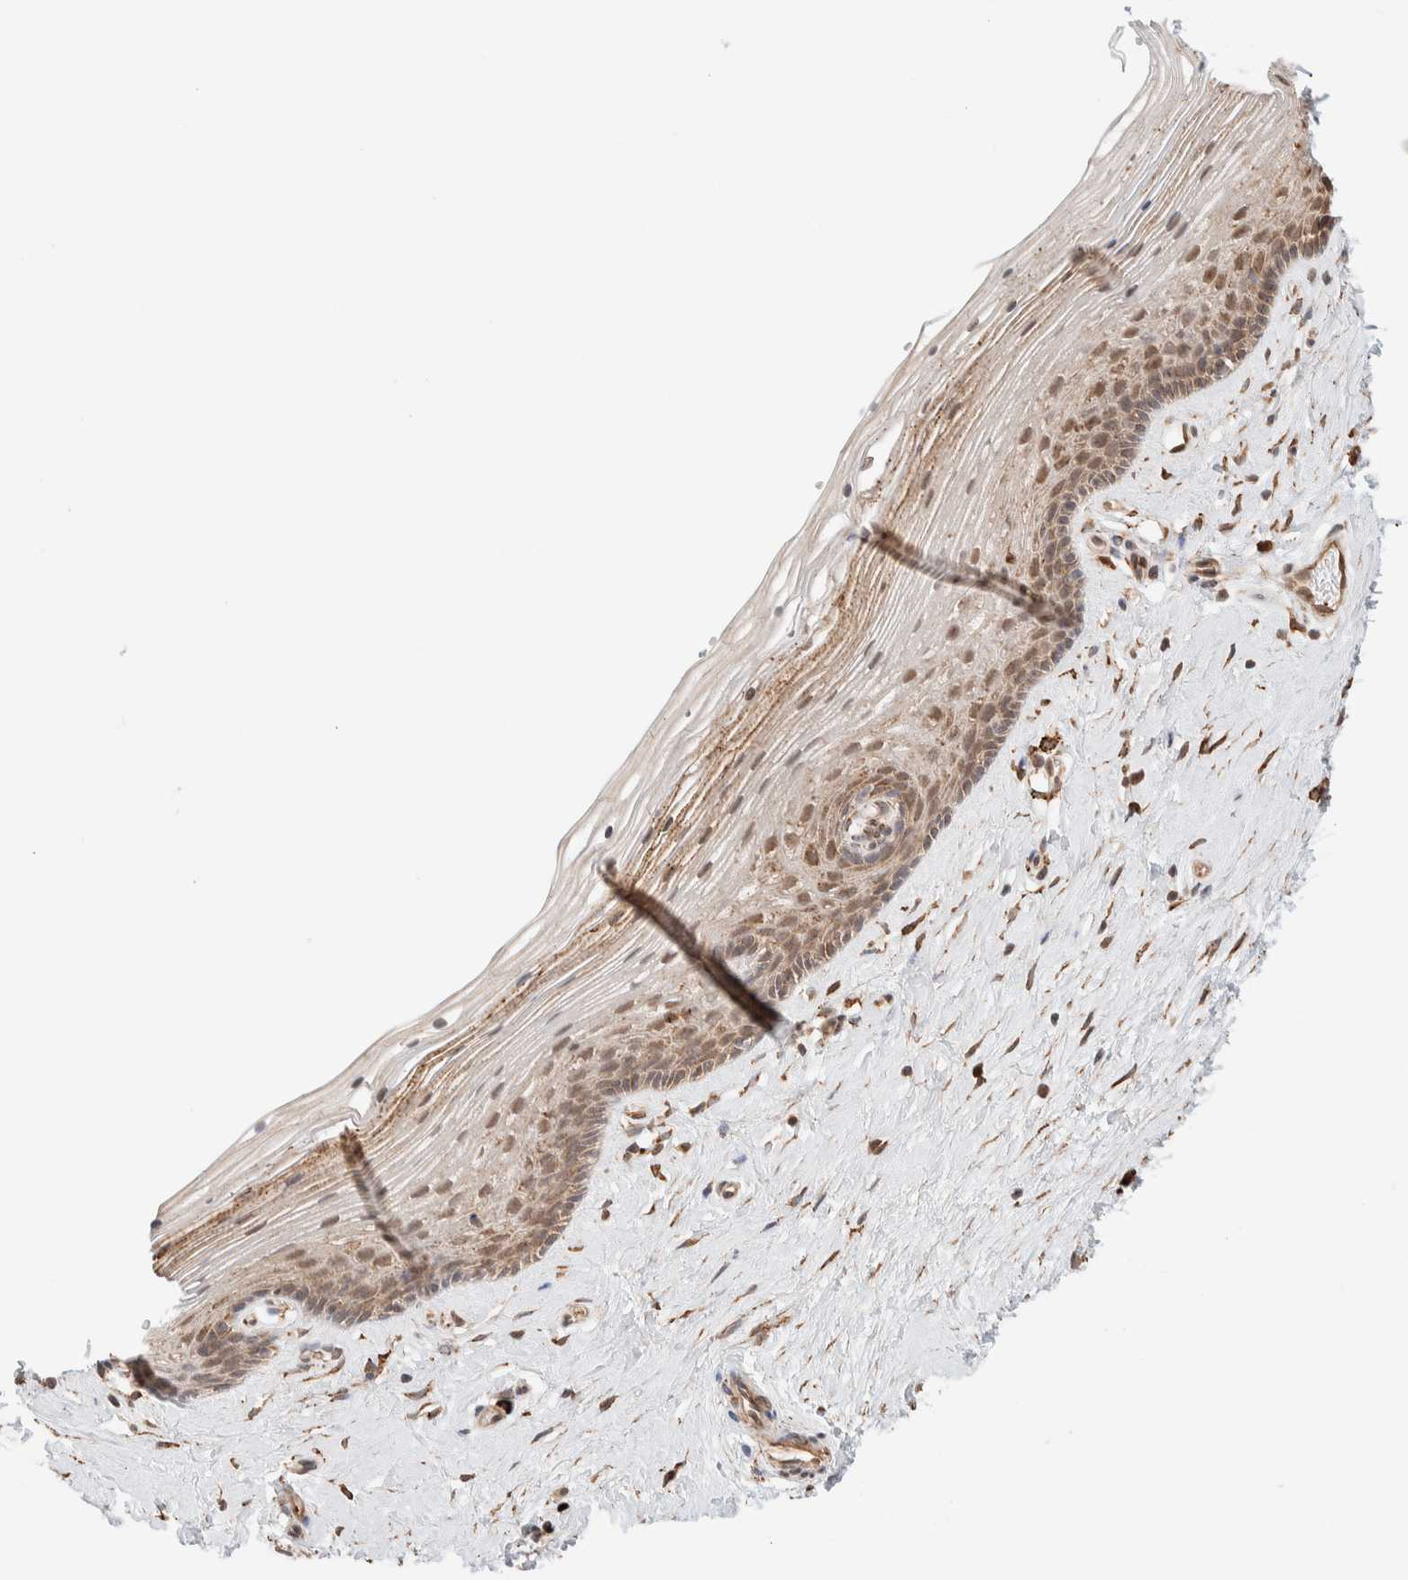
{"staining": {"intensity": "moderate", "quantity": ">75%", "location": "cytoplasmic/membranous,nuclear"}, "tissue": "vagina", "cell_type": "Squamous epithelial cells", "image_type": "normal", "snomed": [{"axis": "morphology", "description": "Normal tissue, NOS"}, {"axis": "topography", "description": "Vagina"}], "caption": "Normal vagina was stained to show a protein in brown. There is medium levels of moderate cytoplasmic/membranous,nuclear expression in approximately >75% of squamous epithelial cells. Nuclei are stained in blue.", "gene": "INTS1", "patient": {"sex": "female", "age": 46}}